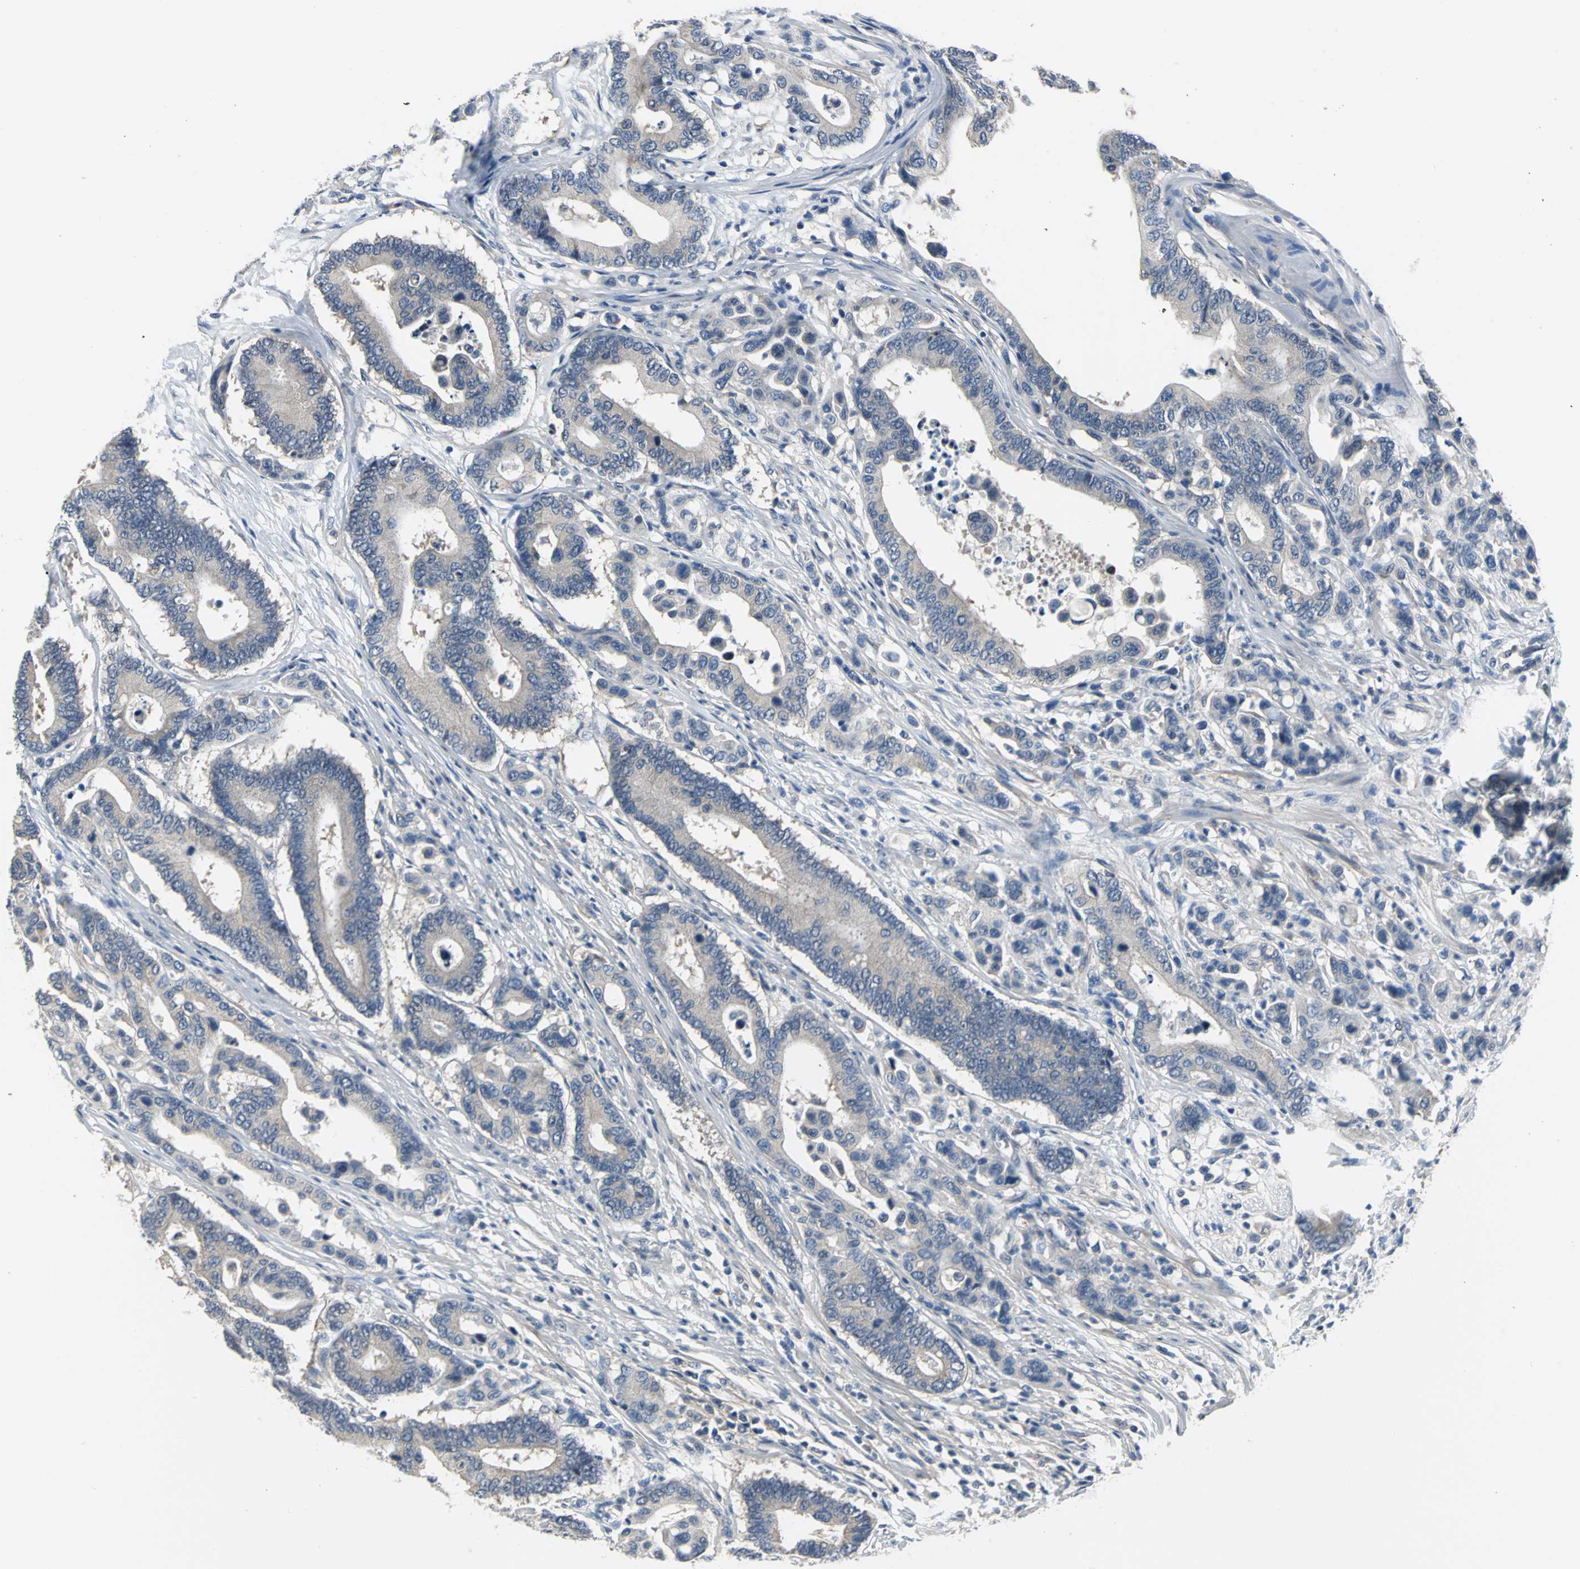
{"staining": {"intensity": "weak", "quantity": "25%-75%", "location": "cytoplasmic/membranous"}, "tissue": "colorectal cancer", "cell_type": "Tumor cells", "image_type": "cancer", "snomed": [{"axis": "morphology", "description": "Normal tissue, NOS"}, {"axis": "morphology", "description": "Adenocarcinoma, NOS"}, {"axis": "topography", "description": "Colon"}], "caption": "Immunohistochemistry (IHC) (DAB (3,3'-diaminobenzidine)) staining of human colorectal cancer shows weak cytoplasmic/membranous protein positivity in approximately 25%-75% of tumor cells.", "gene": "ZNF415", "patient": {"sex": "male", "age": 82}}